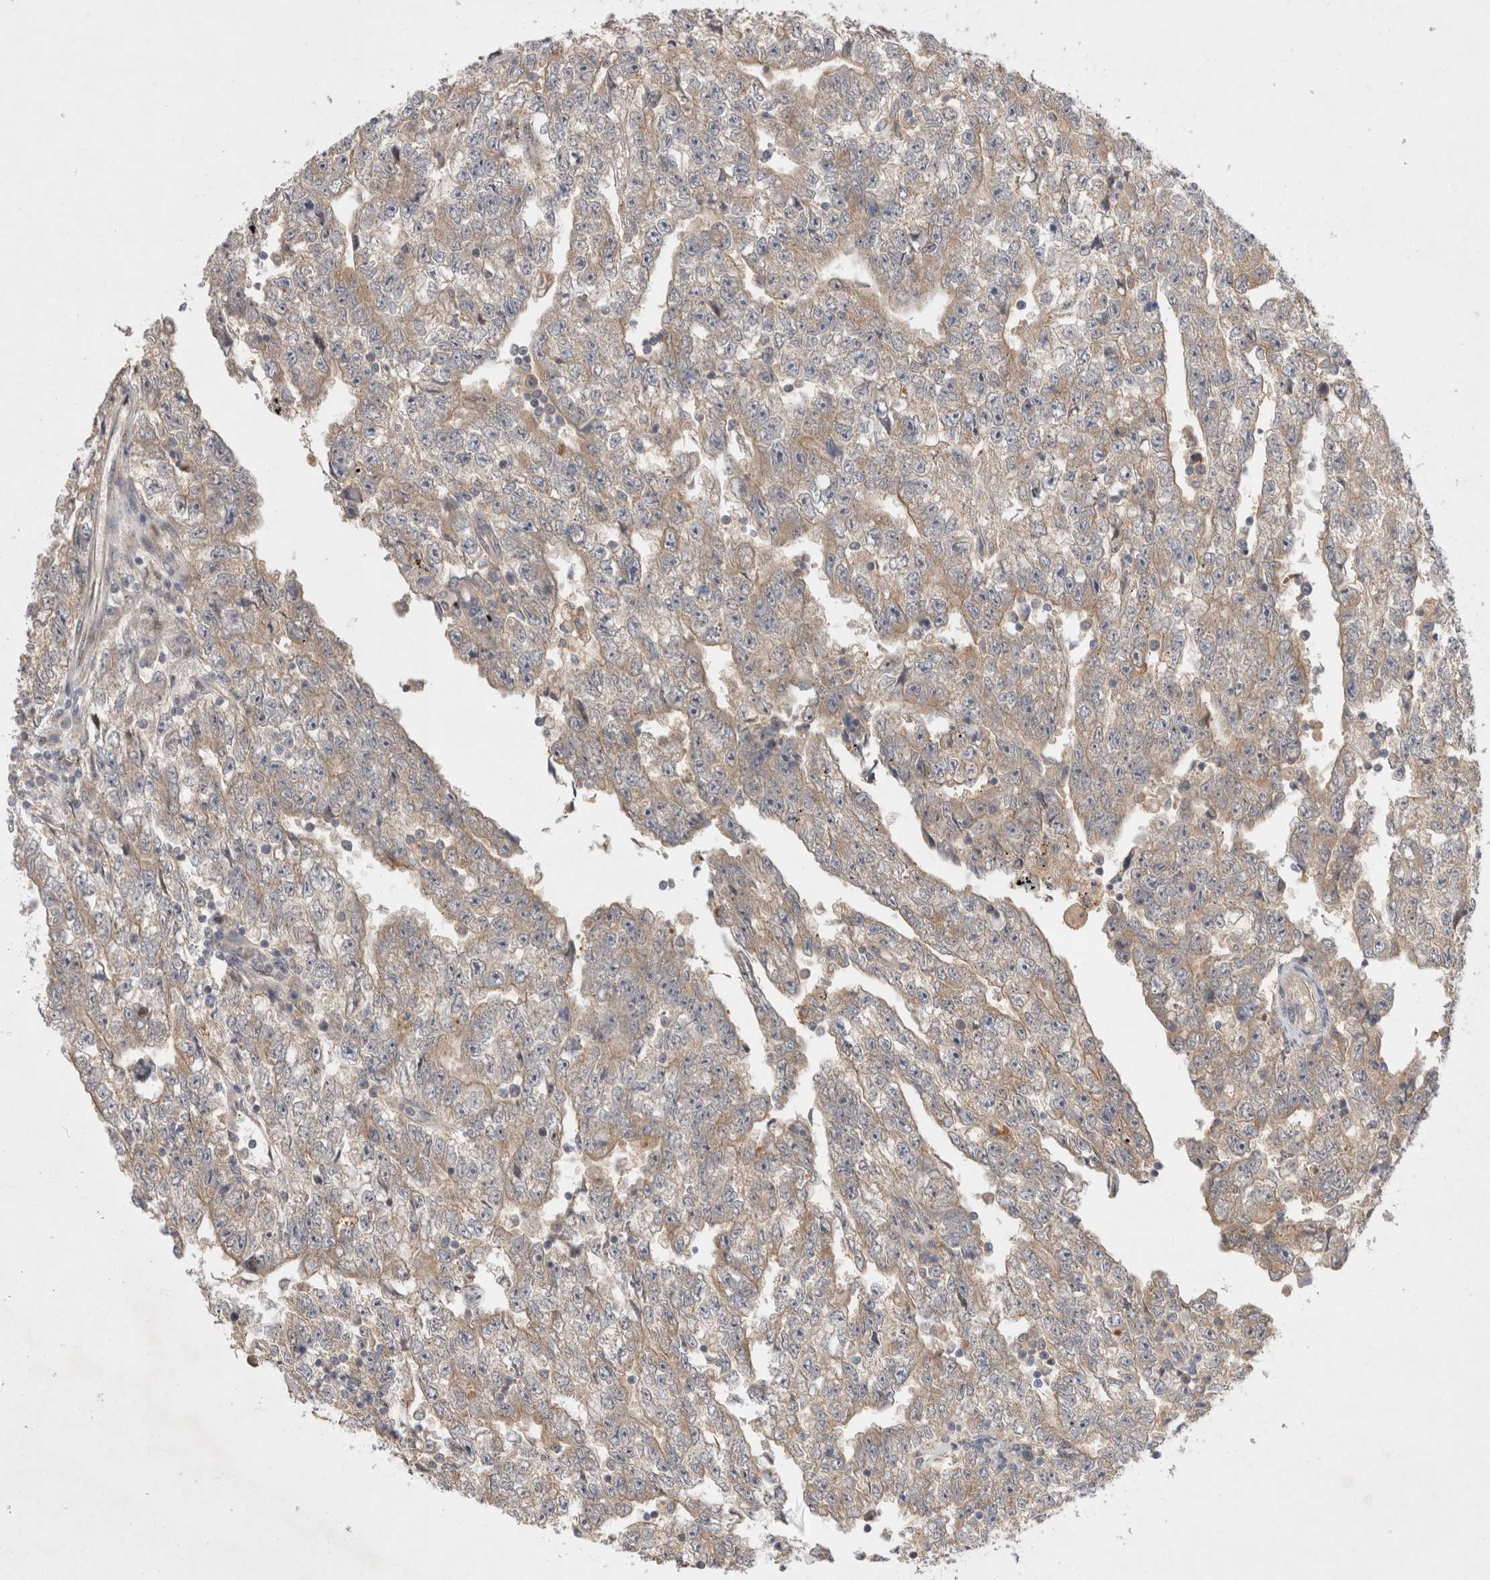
{"staining": {"intensity": "weak", "quantity": "<25%", "location": "cytoplasmic/membranous"}, "tissue": "testis cancer", "cell_type": "Tumor cells", "image_type": "cancer", "snomed": [{"axis": "morphology", "description": "Carcinoma, Embryonal, NOS"}, {"axis": "topography", "description": "Testis"}], "caption": "High magnification brightfield microscopy of testis embryonal carcinoma stained with DAB (3,3'-diaminobenzidine) (brown) and counterstained with hematoxylin (blue): tumor cells show no significant positivity.", "gene": "HTT", "patient": {"sex": "male", "age": 25}}